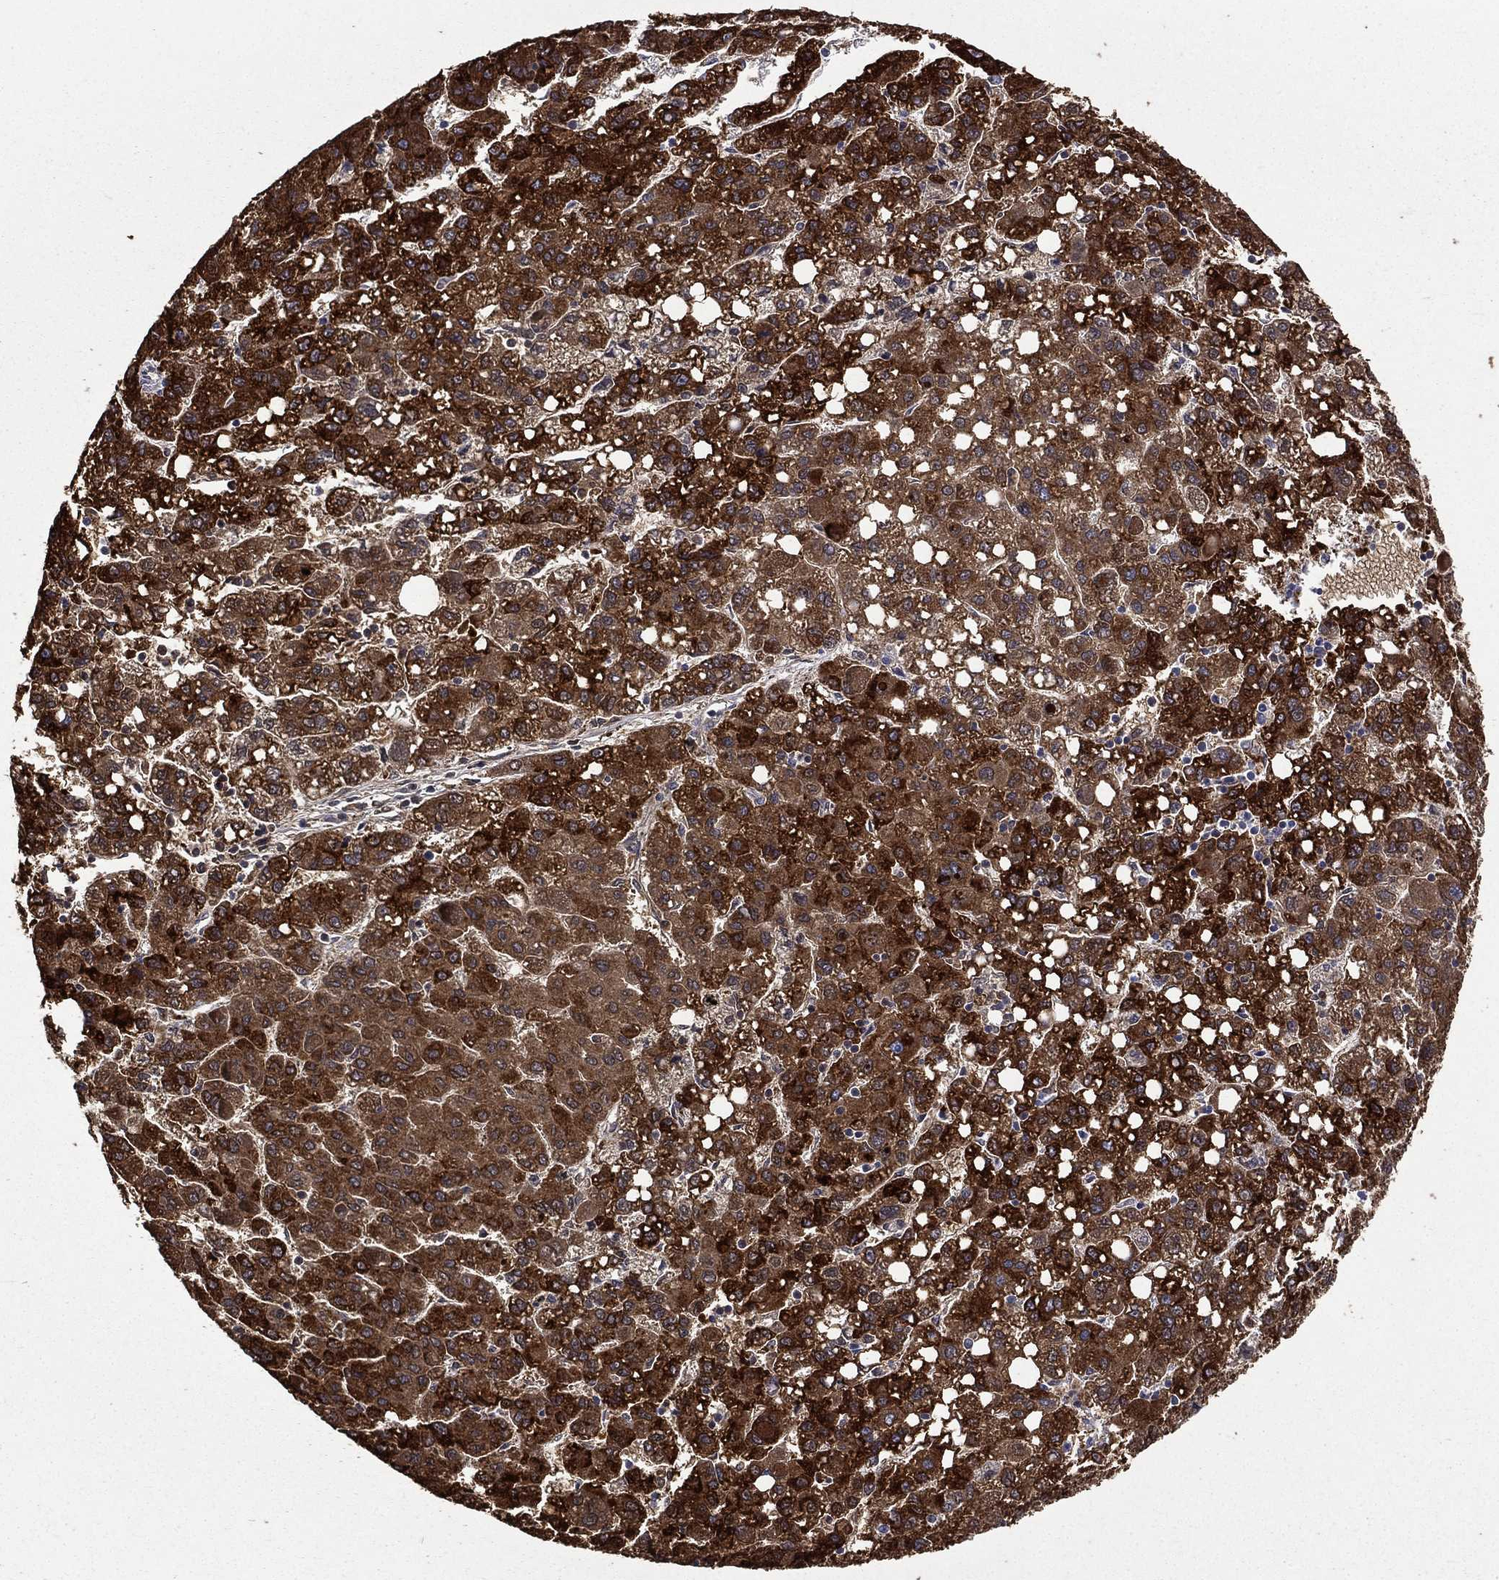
{"staining": {"intensity": "strong", "quantity": ">75%", "location": "cytoplasmic/membranous"}, "tissue": "liver cancer", "cell_type": "Tumor cells", "image_type": "cancer", "snomed": [{"axis": "morphology", "description": "Carcinoma, Hepatocellular, NOS"}, {"axis": "topography", "description": "Liver"}], "caption": "IHC of human hepatocellular carcinoma (liver) reveals high levels of strong cytoplasmic/membranous expression in about >75% of tumor cells.", "gene": "CES2", "patient": {"sex": "female", "age": 82}}